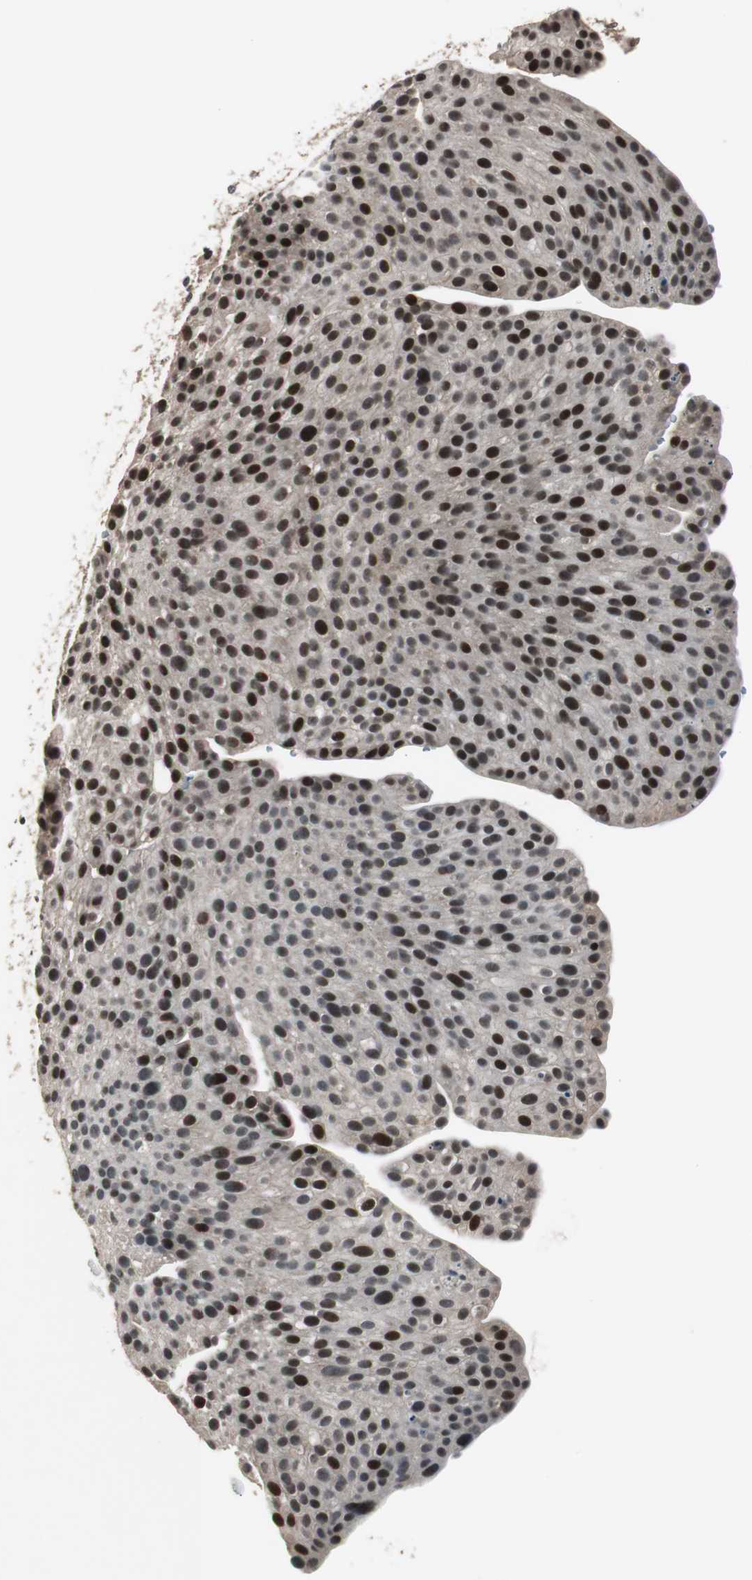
{"staining": {"intensity": "strong", "quantity": ">75%", "location": "nuclear"}, "tissue": "urothelial cancer", "cell_type": "Tumor cells", "image_type": "cancer", "snomed": [{"axis": "morphology", "description": "Urothelial carcinoma, Low grade"}, {"axis": "topography", "description": "Smooth muscle"}, {"axis": "topography", "description": "Urinary bladder"}], "caption": "High-power microscopy captured an immunohistochemistry image of urothelial carcinoma (low-grade), revealing strong nuclear staining in about >75% of tumor cells.", "gene": "BOLA1", "patient": {"sex": "male", "age": 60}}